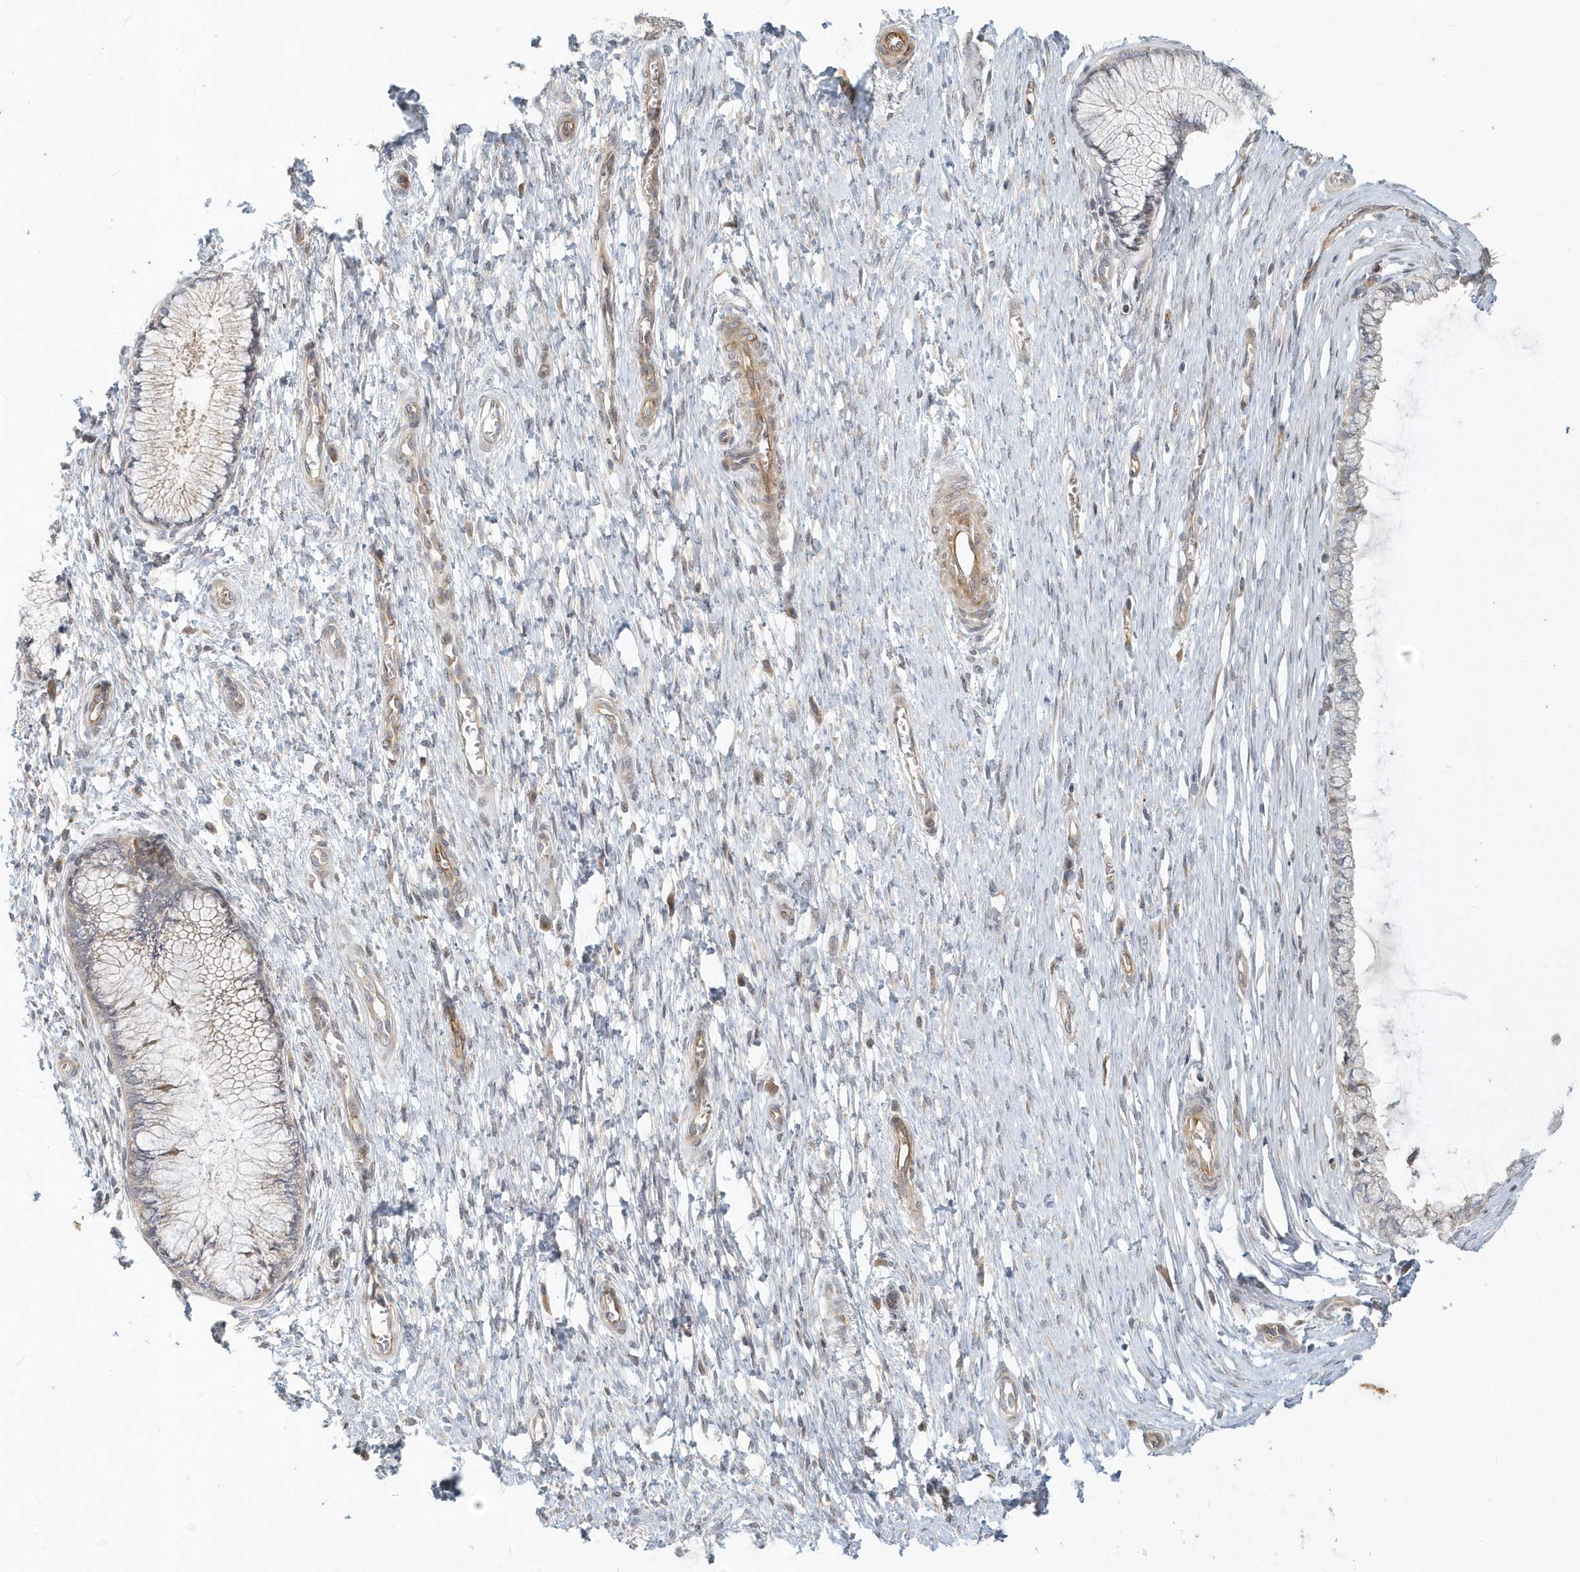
{"staining": {"intensity": "weak", "quantity": "<25%", "location": "cytoplasmic/membranous"}, "tissue": "cervix", "cell_type": "Glandular cells", "image_type": "normal", "snomed": [{"axis": "morphology", "description": "Normal tissue, NOS"}, {"axis": "topography", "description": "Cervix"}], "caption": "Immunohistochemistry (IHC) photomicrograph of unremarkable cervix: human cervix stained with DAB reveals no significant protein positivity in glandular cells.", "gene": "NAPB", "patient": {"sex": "female", "age": 55}}